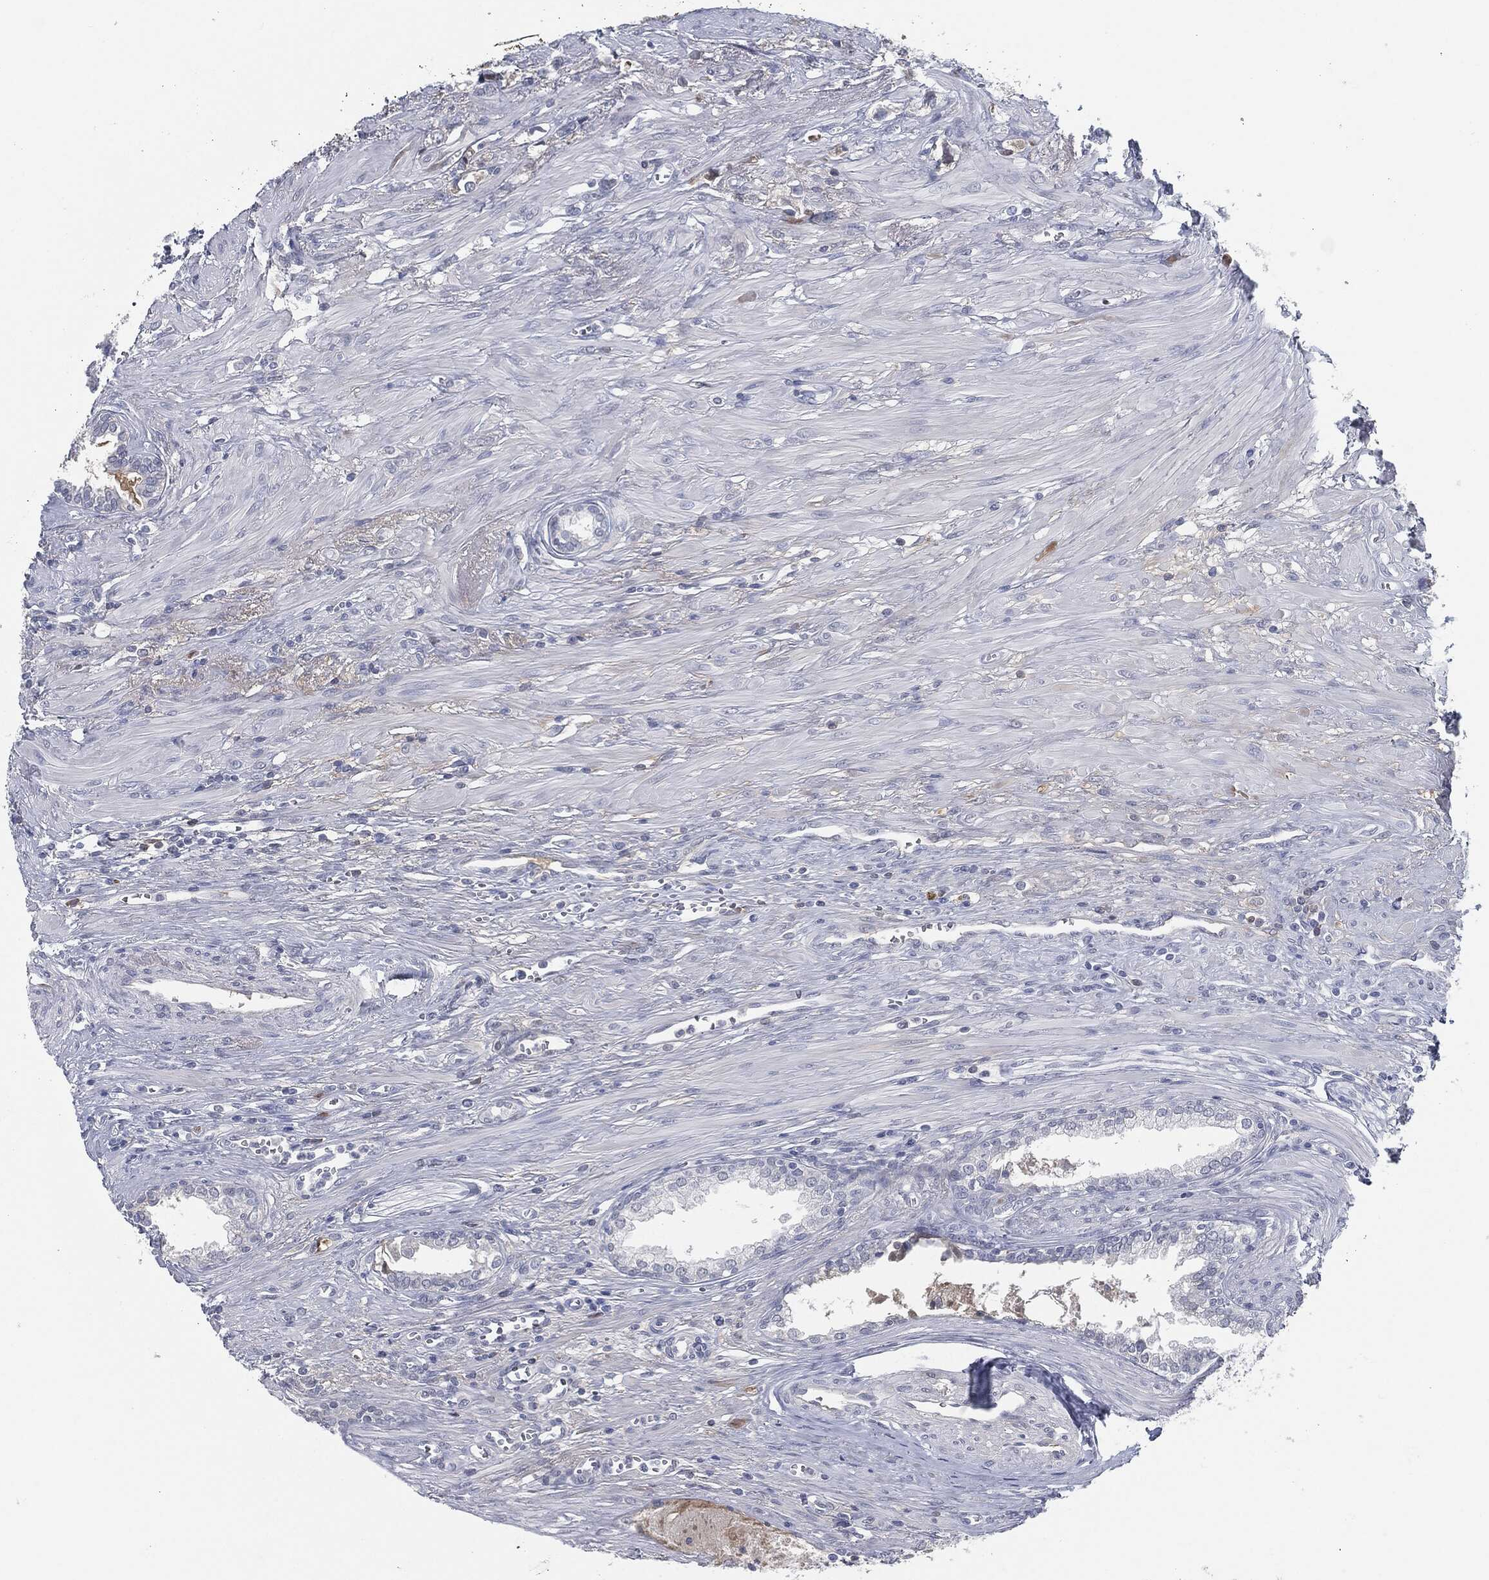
{"staining": {"intensity": "negative", "quantity": "none", "location": "none"}, "tissue": "prostate cancer", "cell_type": "Tumor cells", "image_type": "cancer", "snomed": [{"axis": "morphology", "description": "Adenocarcinoma, NOS"}, {"axis": "topography", "description": "Prostate and seminal vesicle, NOS"}, {"axis": "topography", "description": "Prostate"}], "caption": "An immunohistochemistry (IHC) histopathology image of prostate cancer (adenocarcinoma) is shown. There is no staining in tumor cells of prostate cancer (adenocarcinoma).", "gene": "MST1", "patient": {"sex": "male", "age": 79}}